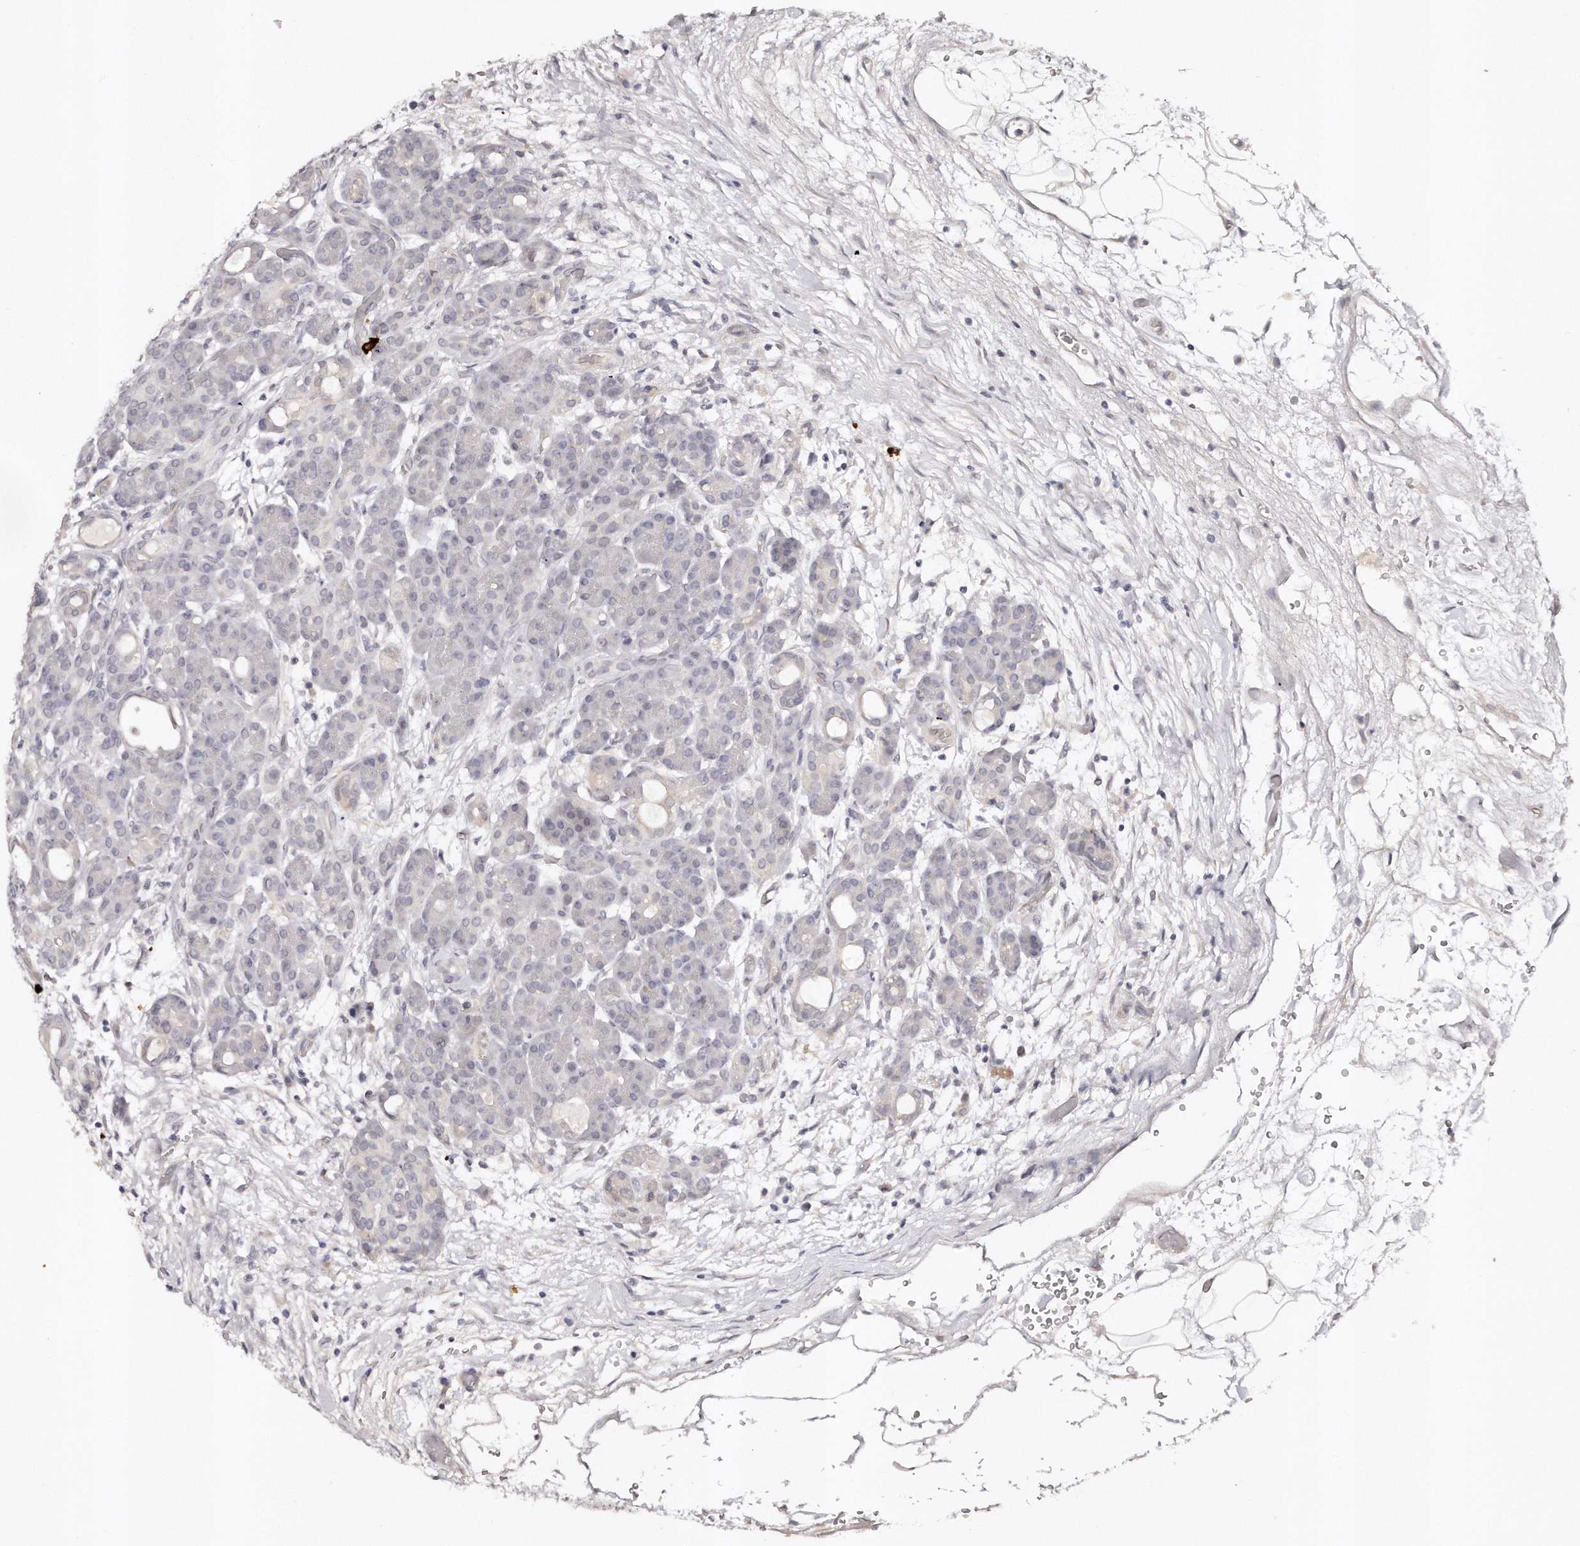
{"staining": {"intensity": "negative", "quantity": "none", "location": "none"}, "tissue": "pancreas", "cell_type": "Exocrine glandular cells", "image_type": "normal", "snomed": [{"axis": "morphology", "description": "Normal tissue, NOS"}, {"axis": "topography", "description": "Pancreas"}], "caption": "Exocrine glandular cells show no significant staining in normal pancreas.", "gene": "SOX4", "patient": {"sex": "male", "age": 63}}